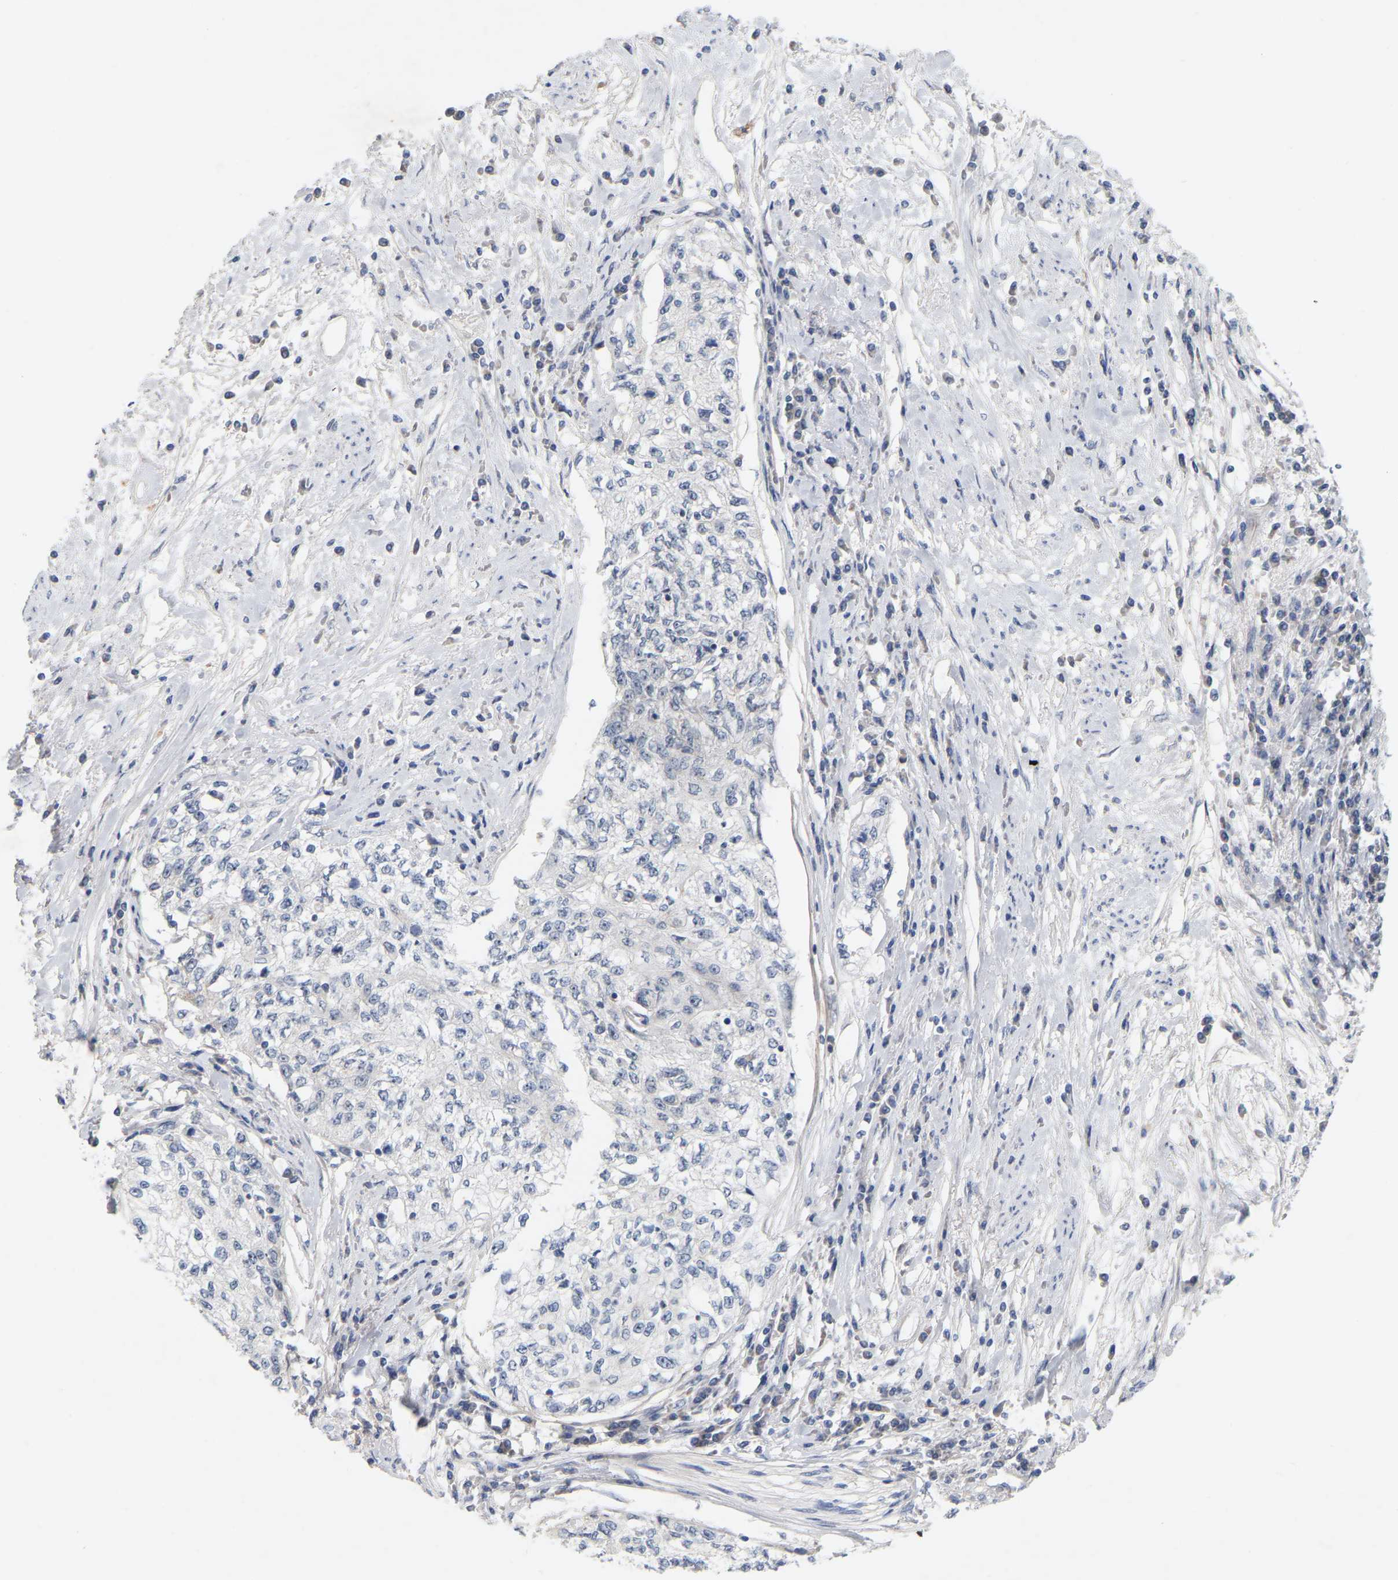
{"staining": {"intensity": "negative", "quantity": "none", "location": "none"}, "tissue": "cervical cancer", "cell_type": "Tumor cells", "image_type": "cancer", "snomed": [{"axis": "morphology", "description": "Squamous cell carcinoma, NOS"}, {"axis": "topography", "description": "Cervix"}], "caption": "IHC photomicrograph of neoplastic tissue: cervical cancer (squamous cell carcinoma) stained with DAB (3,3'-diaminobenzidine) demonstrates no significant protein positivity in tumor cells.", "gene": "MINDY4", "patient": {"sex": "female", "age": 57}}